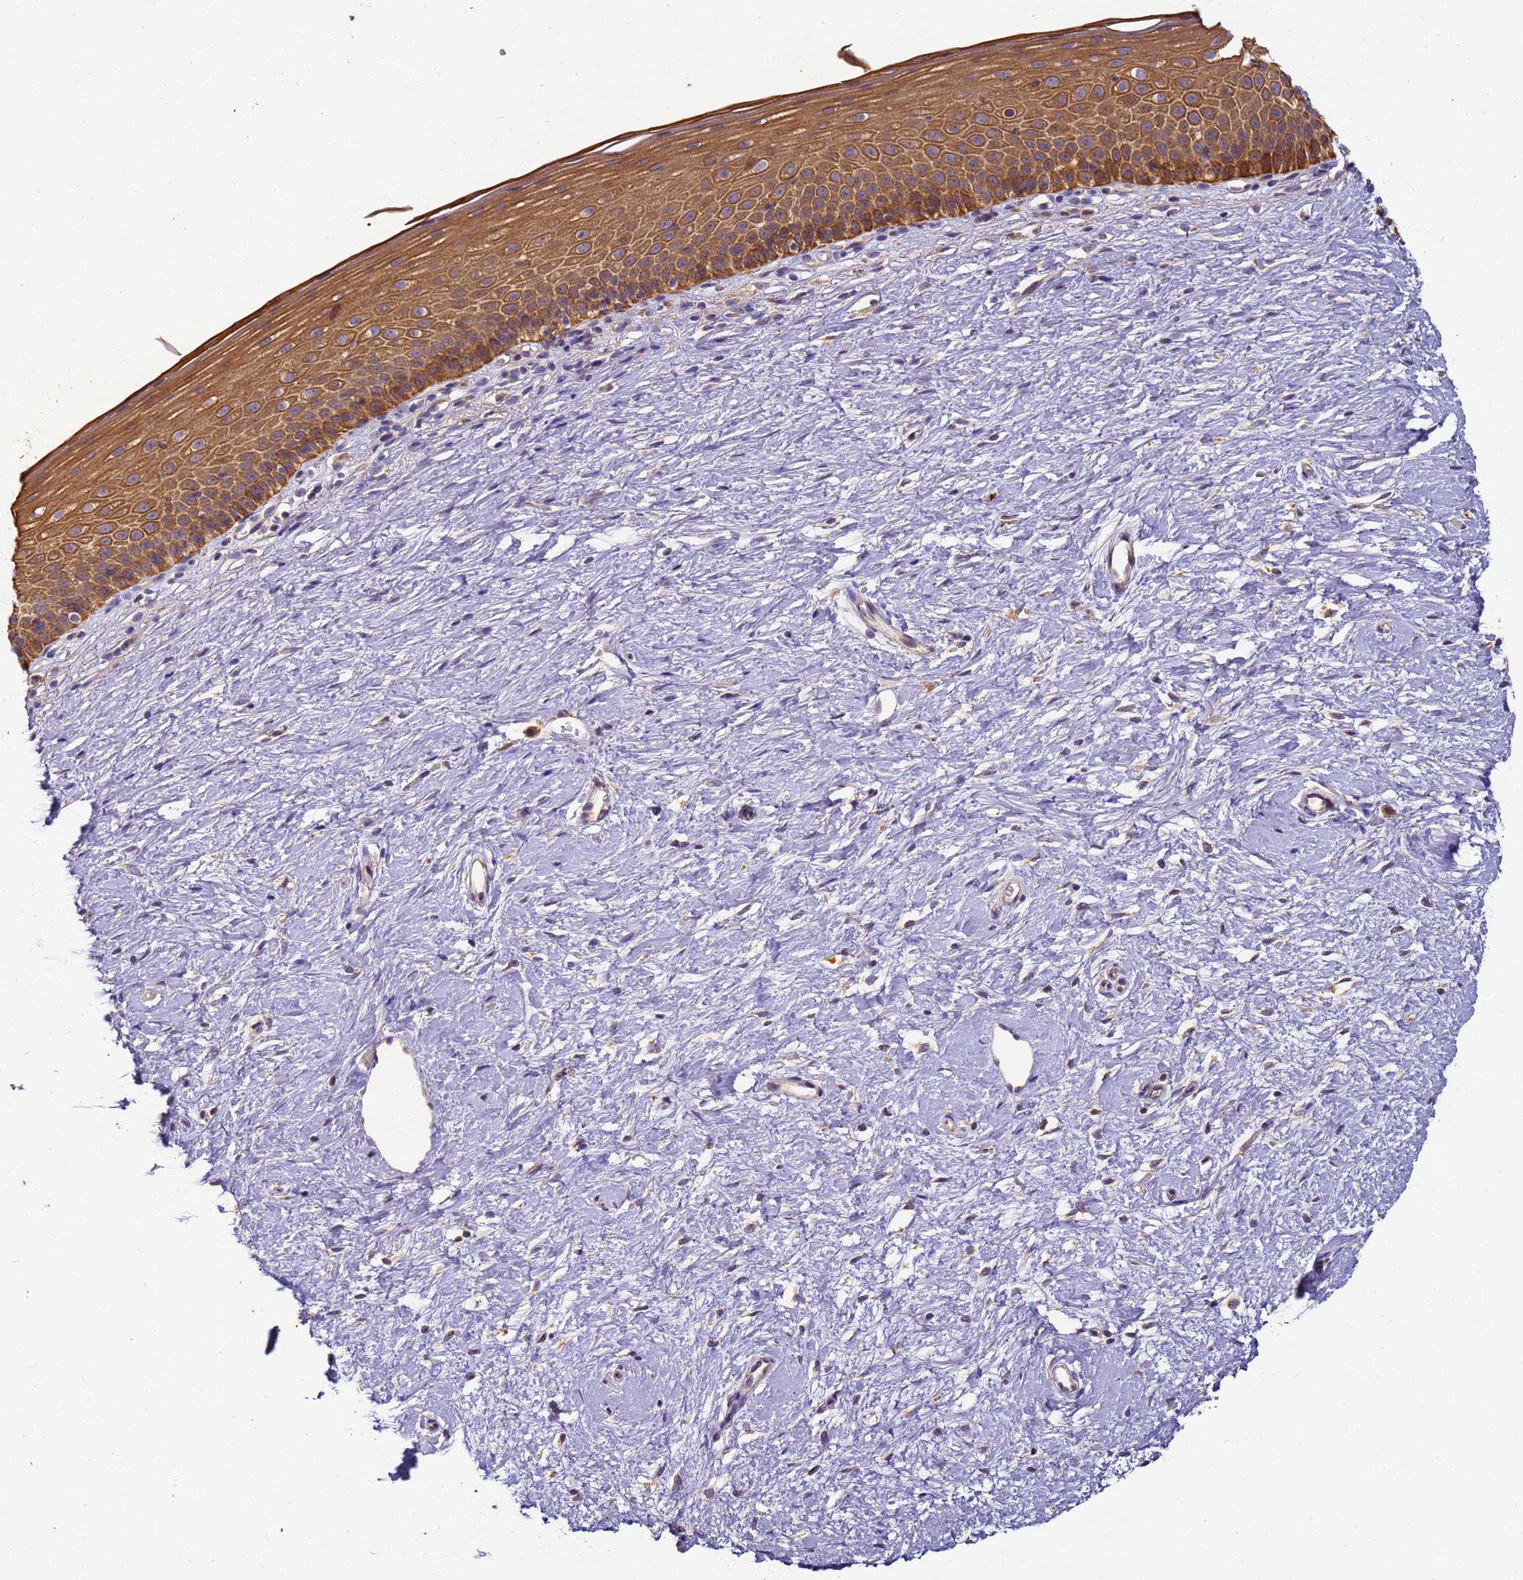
{"staining": {"intensity": "strong", "quantity": ">75%", "location": "cytoplasmic/membranous"}, "tissue": "cervix", "cell_type": "Glandular cells", "image_type": "normal", "snomed": [{"axis": "morphology", "description": "Normal tissue, NOS"}, {"axis": "topography", "description": "Cervix"}], "caption": "Cervix stained for a protein exhibits strong cytoplasmic/membranous positivity in glandular cells.", "gene": "TIGAR", "patient": {"sex": "female", "age": 57}}